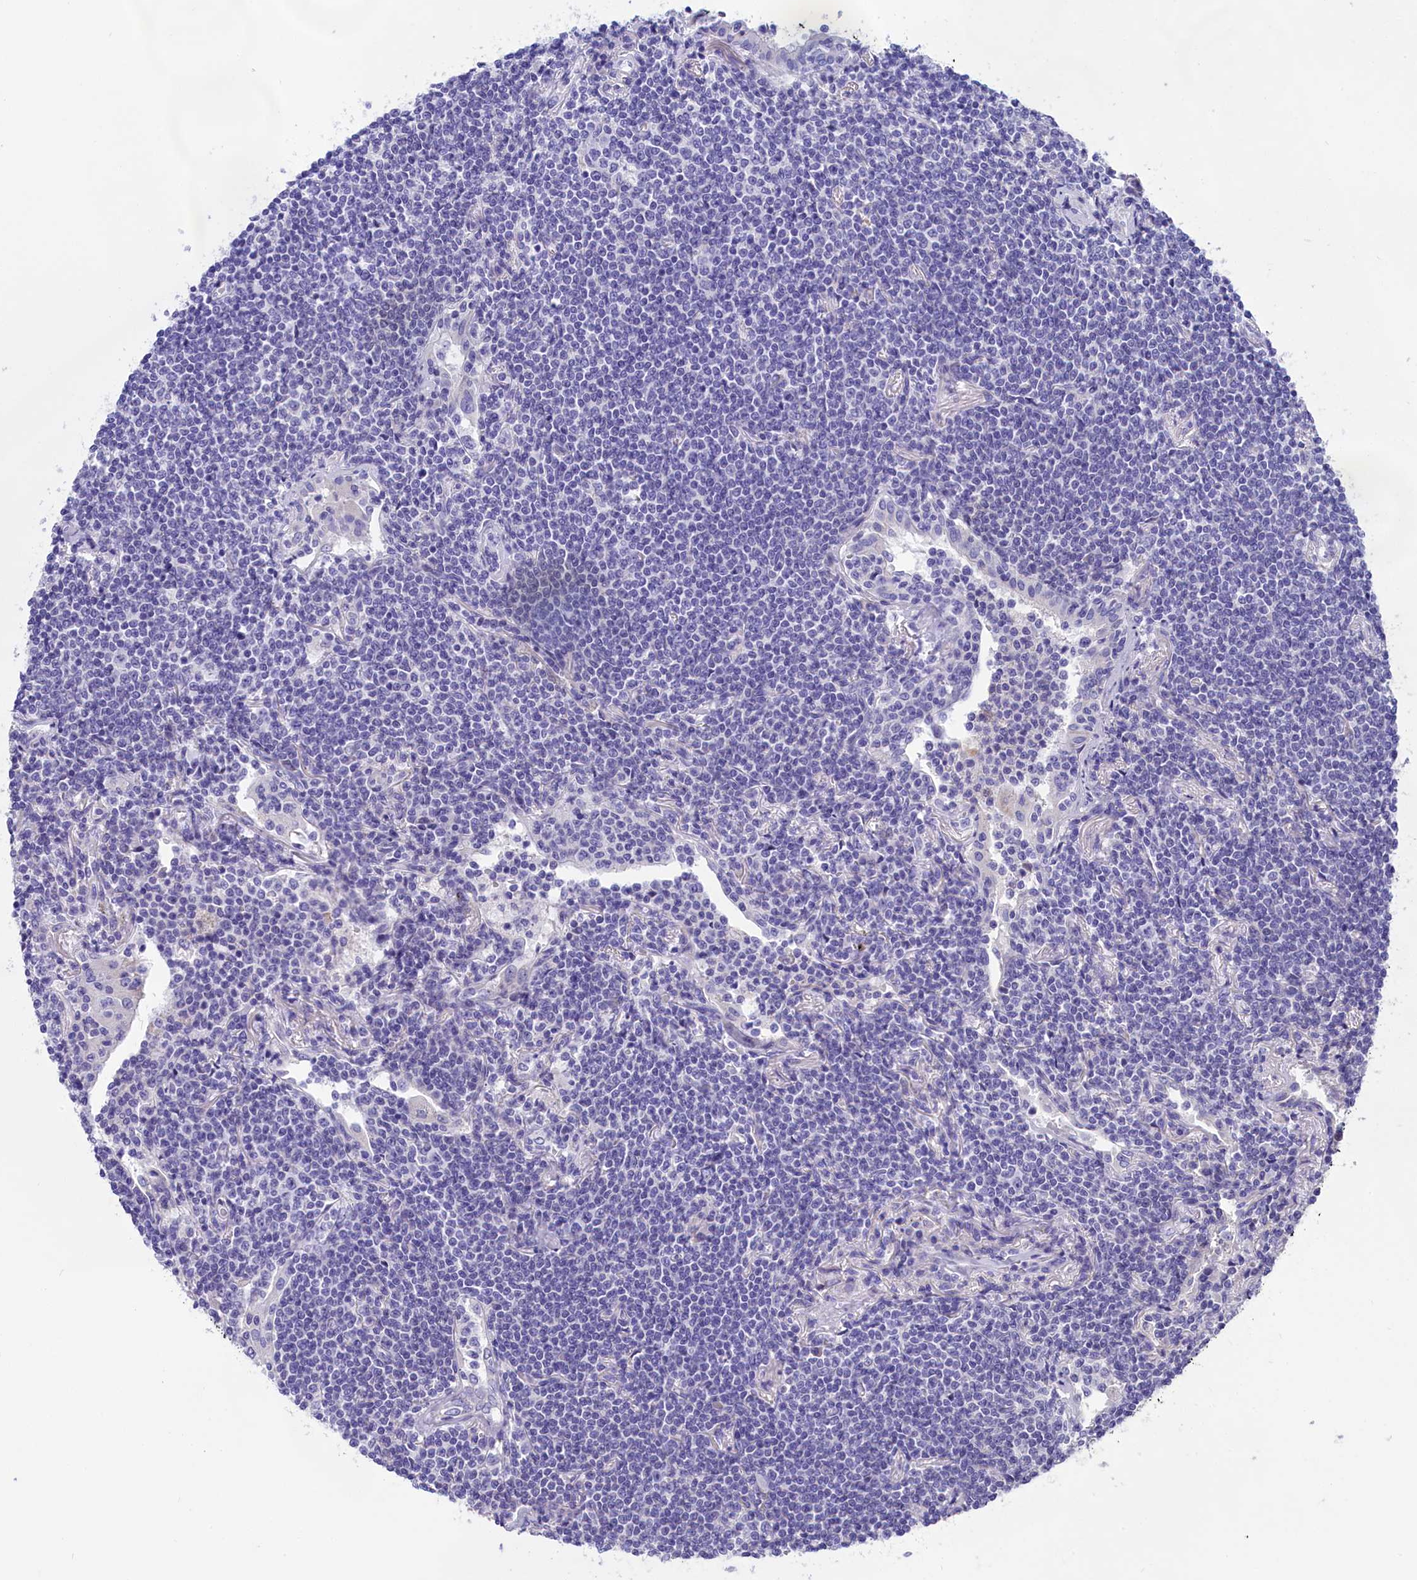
{"staining": {"intensity": "negative", "quantity": "none", "location": "none"}, "tissue": "lymphoma", "cell_type": "Tumor cells", "image_type": "cancer", "snomed": [{"axis": "morphology", "description": "Malignant lymphoma, non-Hodgkin's type, Low grade"}, {"axis": "topography", "description": "Lung"}], "caption": "A histopathology image of lymphoma stained for a protein demonstrates no brown staining in tumor cells.", "gene": "PRDM12", "patient": {"sex": "female", "age": 71}}